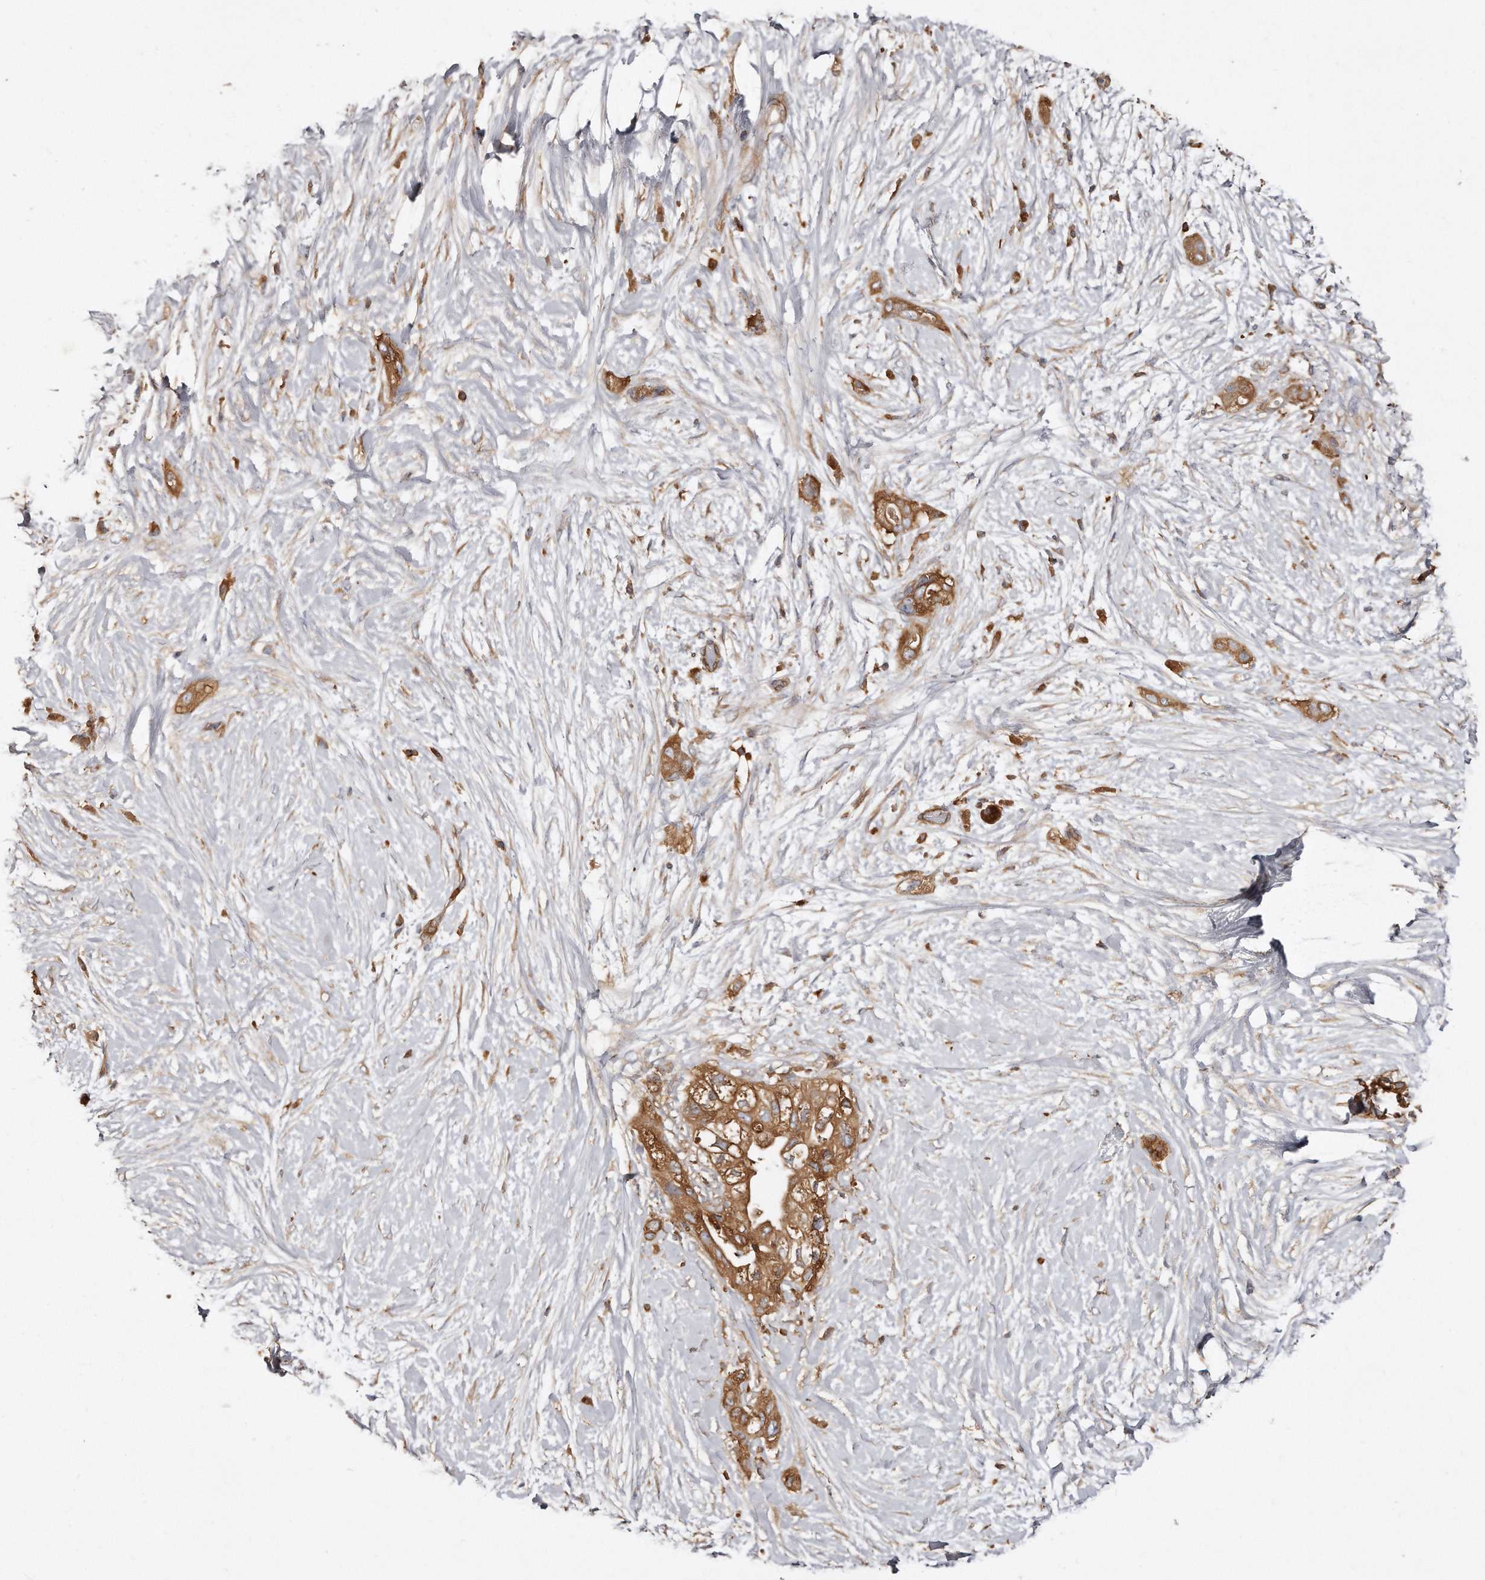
{"staining": {"intensity": "strong", "quantity": ">75%", "location": "cytoplasmic/membranous"}, "tissue": "pancreatic cancer", "cell_type": "Tumor cells", "image_type": "cancer", "snomed": [{"axis": "morphology", "description": "Adenocarcinoma, NOS"}, {"axis": "topography", "description": "Pancreas"}], "caption": "This histopathology image demonstrates pancreatic cancer (adenocarcinoma) stained with IHC to label a protein in brown. The cytoplasmic/membranous of tumor cells show strong positivity for the protein. Nuclei are counter-stained blue.", "gene": "CAP1", "patient": {"sex": "male", "age": 53}}